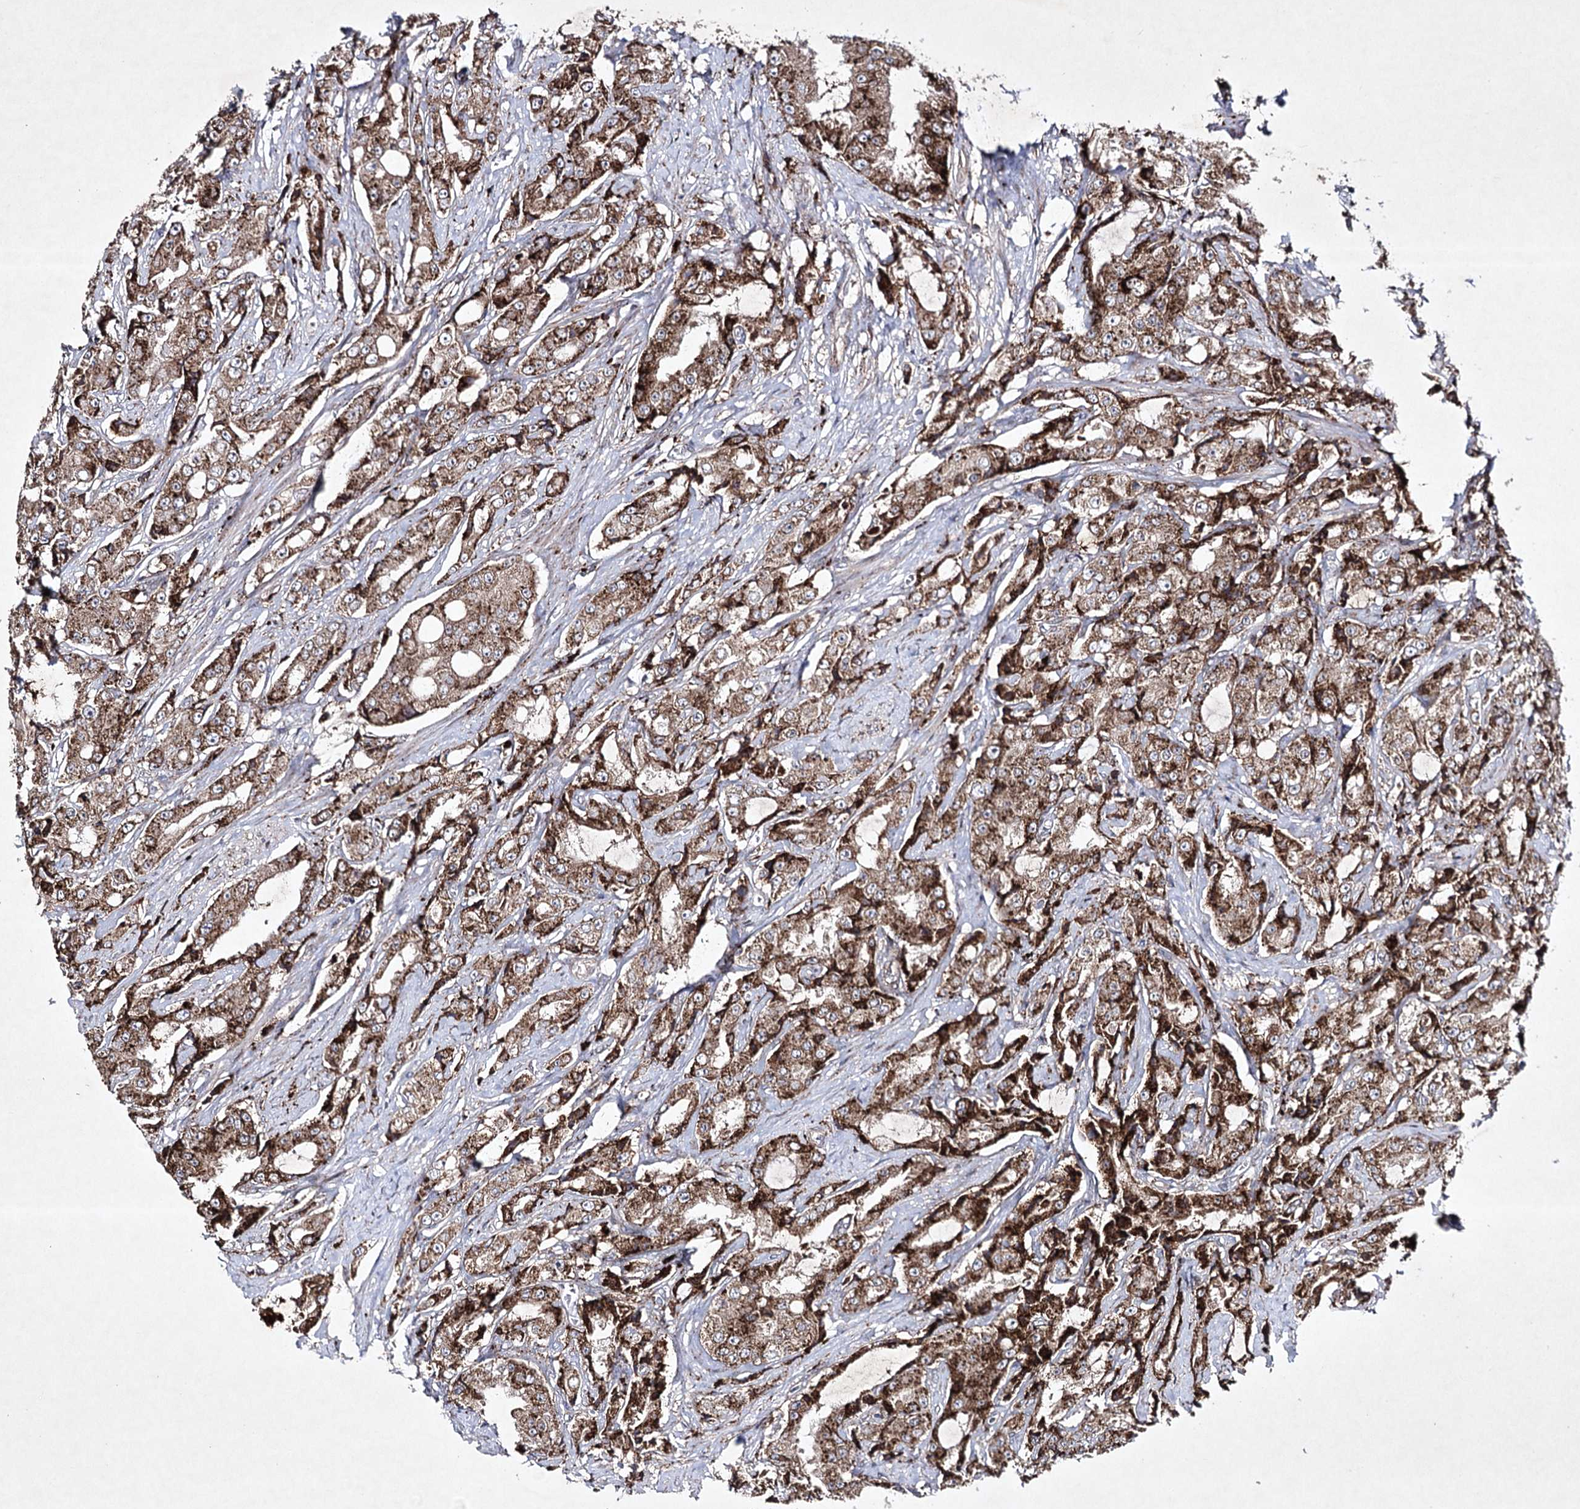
{"staining": {"intensity": "moderate", "quantity": ">75%", "location": "cytoplasmic/membranous"}, "tissue": "prostate cancer", "cell_type": "Tumor cells", "image_type": "cancer", "snomed": [{"axis": "morphology", "description": "Adenocarcinoma, High grade"}, {"axis": "topography", "description": "Prostate"}], "caption": "Prostate high-grade adenocarcinoma was stained to show a protein in brown. There is medium levels of moderate cytoplasmic/membranous positivity in about >75% of tumor cells.", "gene": "ALG9", "patient": {"sex": "male", "age": 73}}